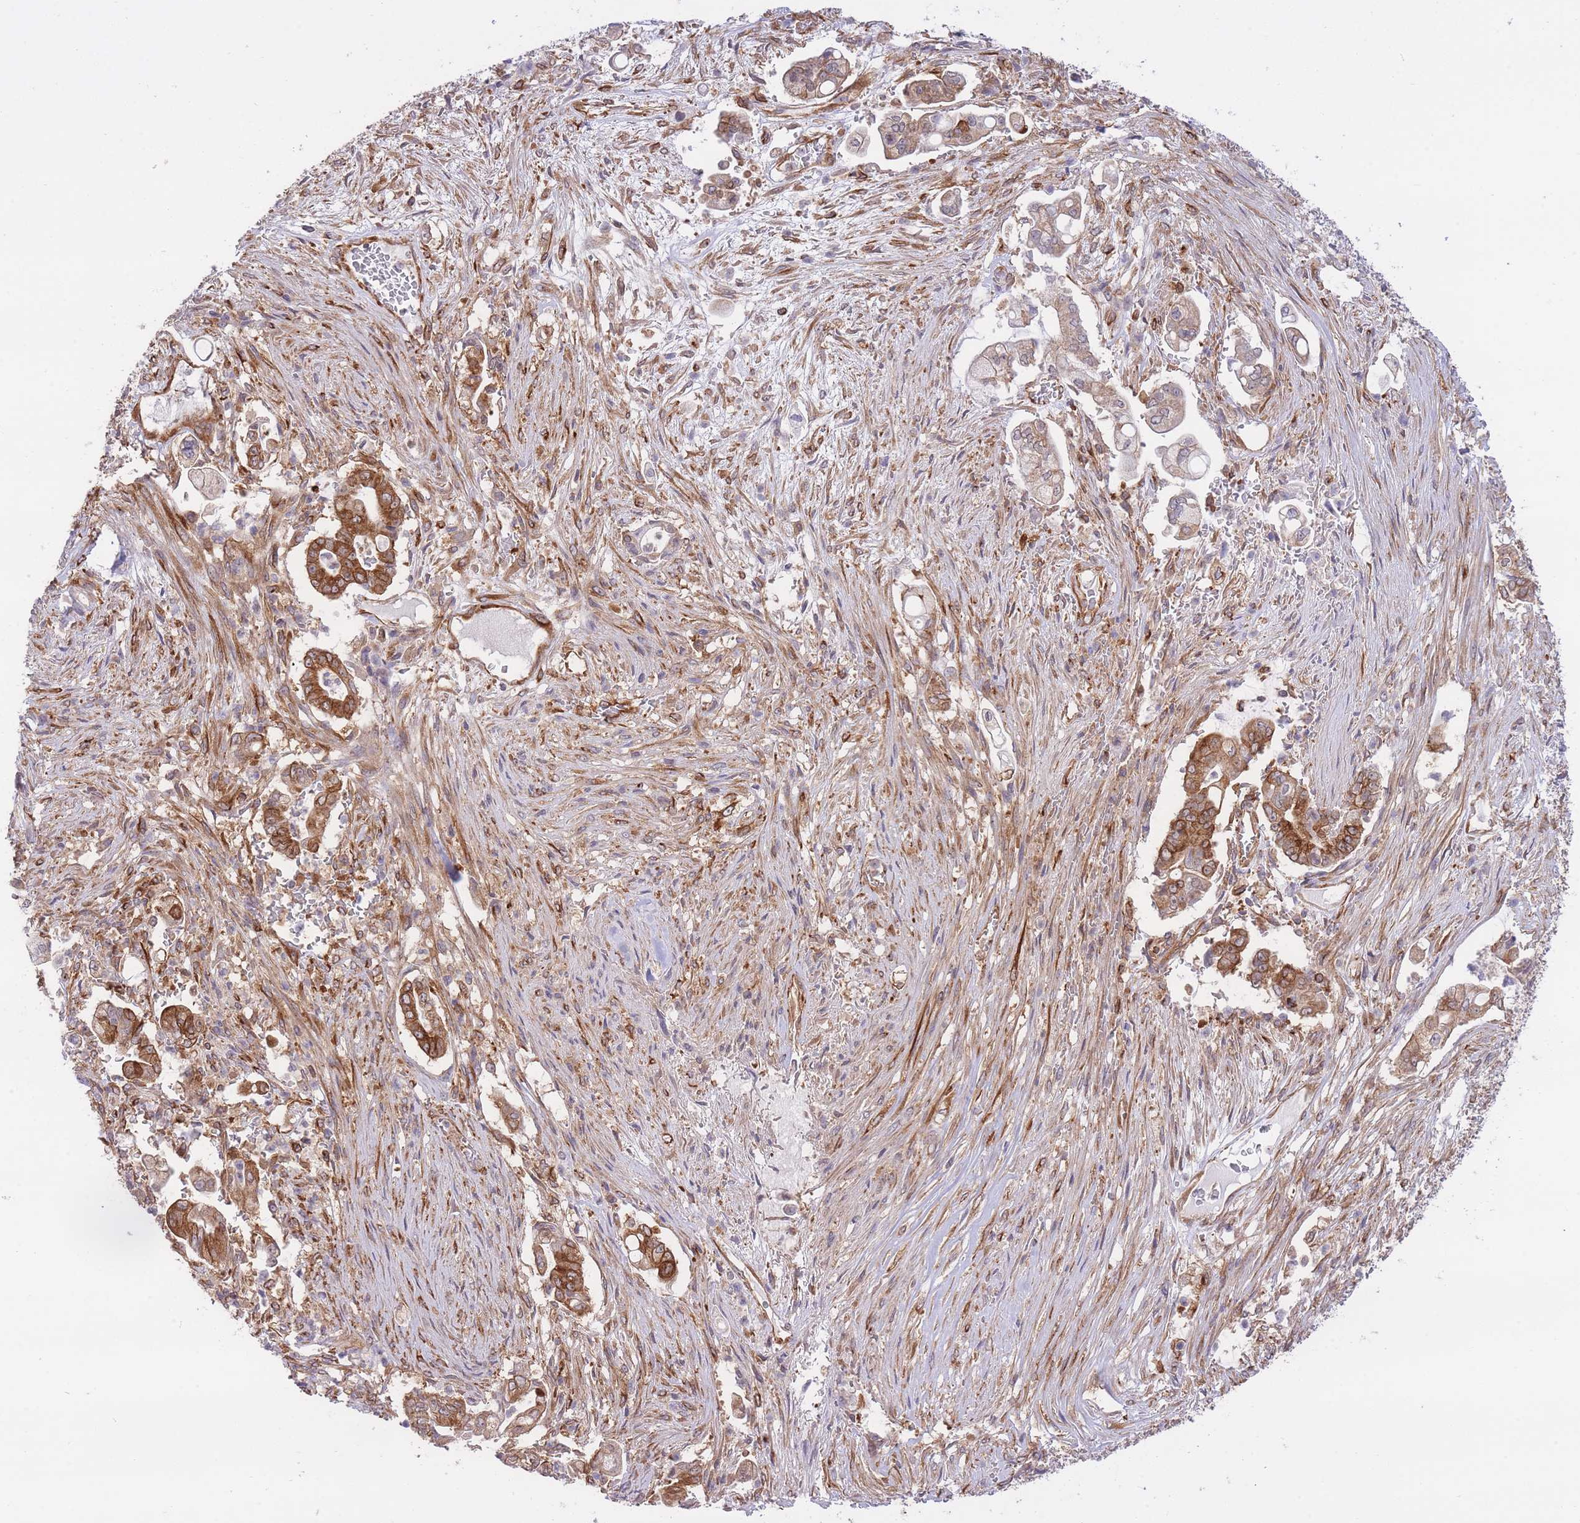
{"staining": {"intensity": "moderate", "quantity": ">75%", "location": "cytoplasmic/membranous"}, "tissue": "pancreatic cancer", "cell_type": "Tumor cells", "image_type": "cancer", "snomed": [{"axis": "morphology", "description": "Adenocarcinoma, NOS"}, {"axis": "topography", "description": "Pancreas"}], "caption": "Adenocarcinoma (pancreatic) stained with immunohistochemistry (IHC) exhibits moderate cytoplasmic/membranous expression in about >75% of tumor cells.", "gene": "EXOSC8", "patient": {"sex": "female", "age": 69}}